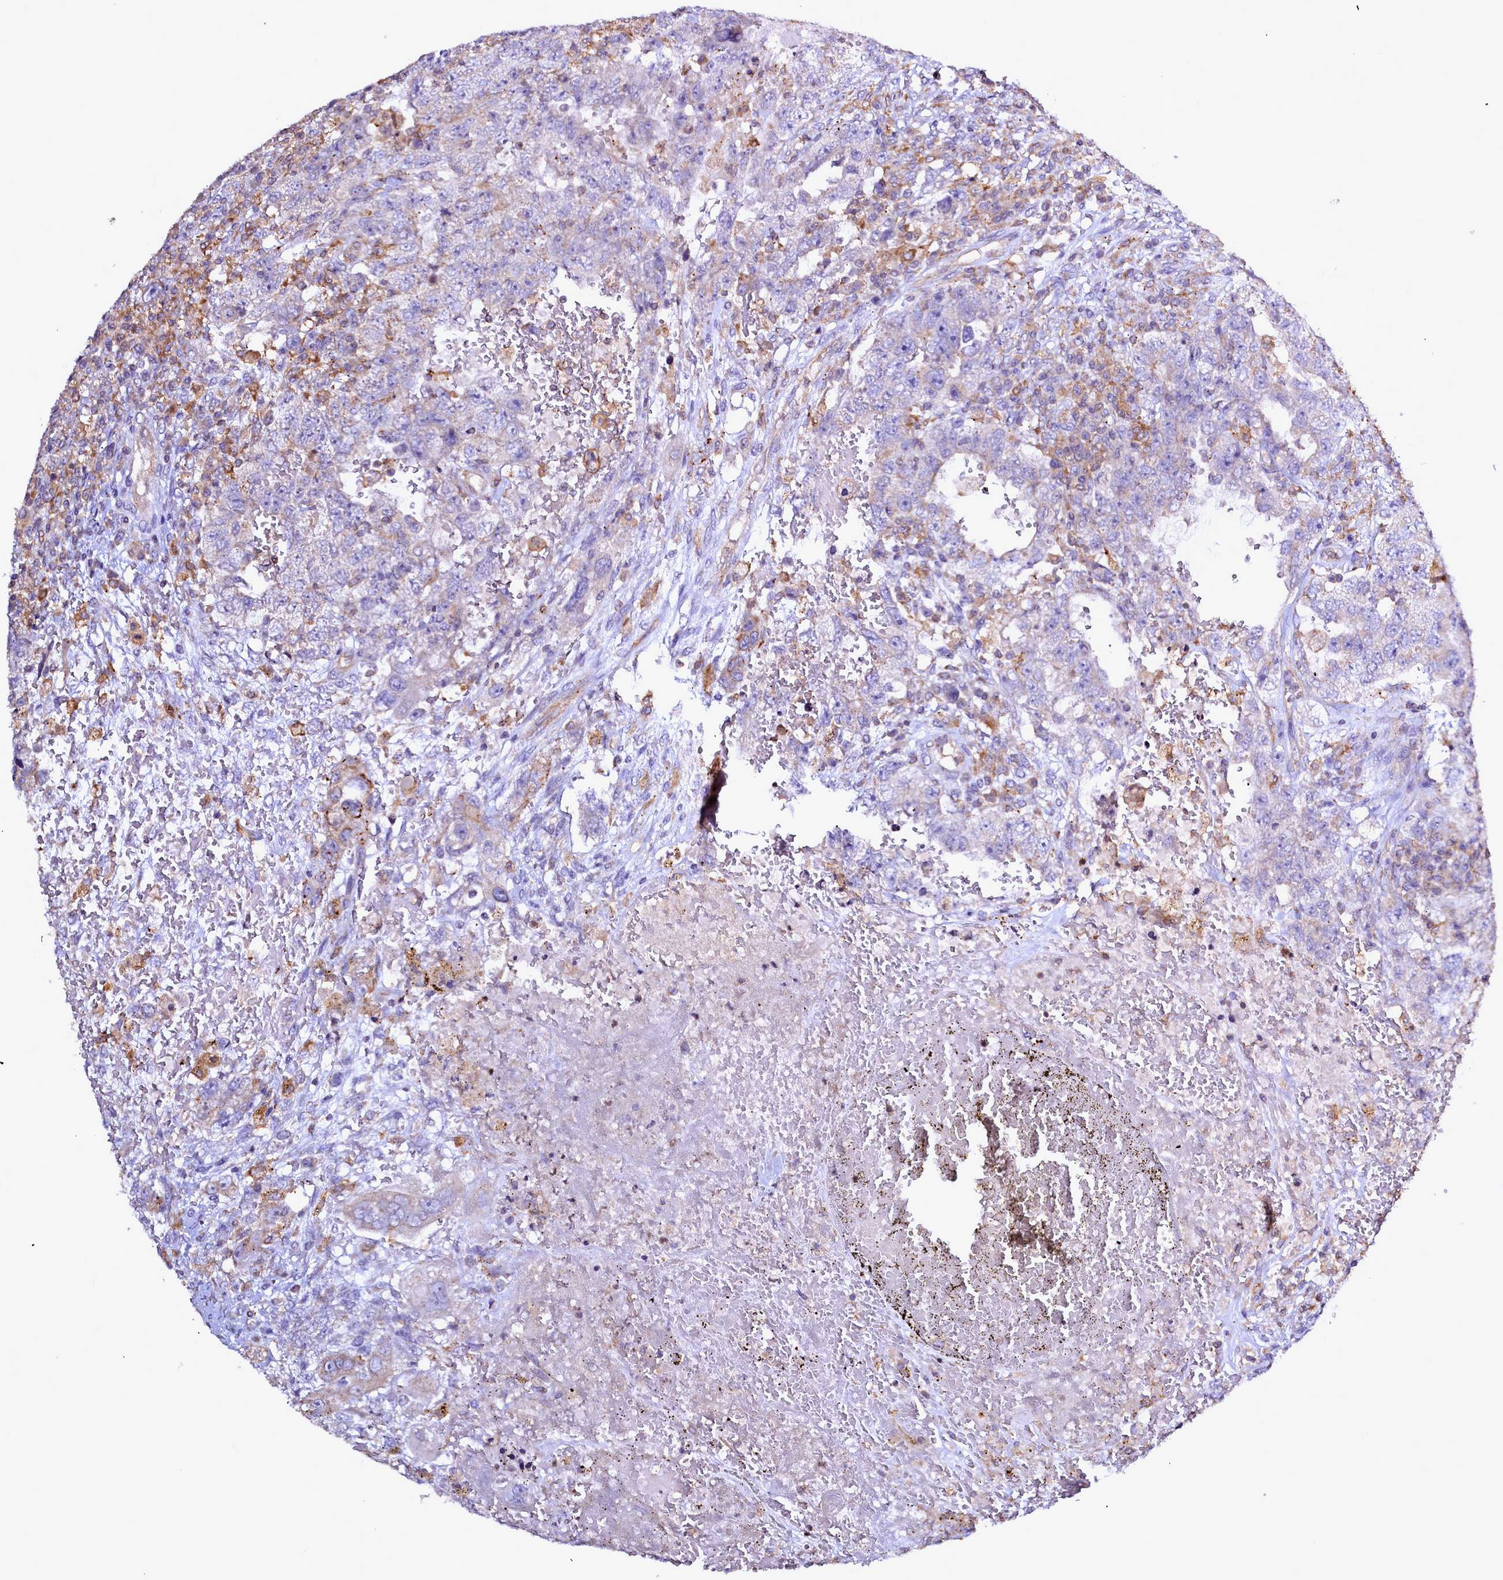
{"staining": {"intensity": "negative", "quantity": "none", "location": "none"}, "tissue": "testis cancer", "cell_type": "Tumor cells", "image_type": "cancer", "snomed": [{"axis": "morphology", "description": "Carcinoma, Embryonal, NOS"}, {"axis": "topography", "description": "Testis"}], "caption": "This is an immunohistochemistry (IHC) photomicrograph of human testis cancer. There is no positivity in tumor cells.", "gene": "NCKAP1L", "patient": {"sex": "male", "age": 26}}